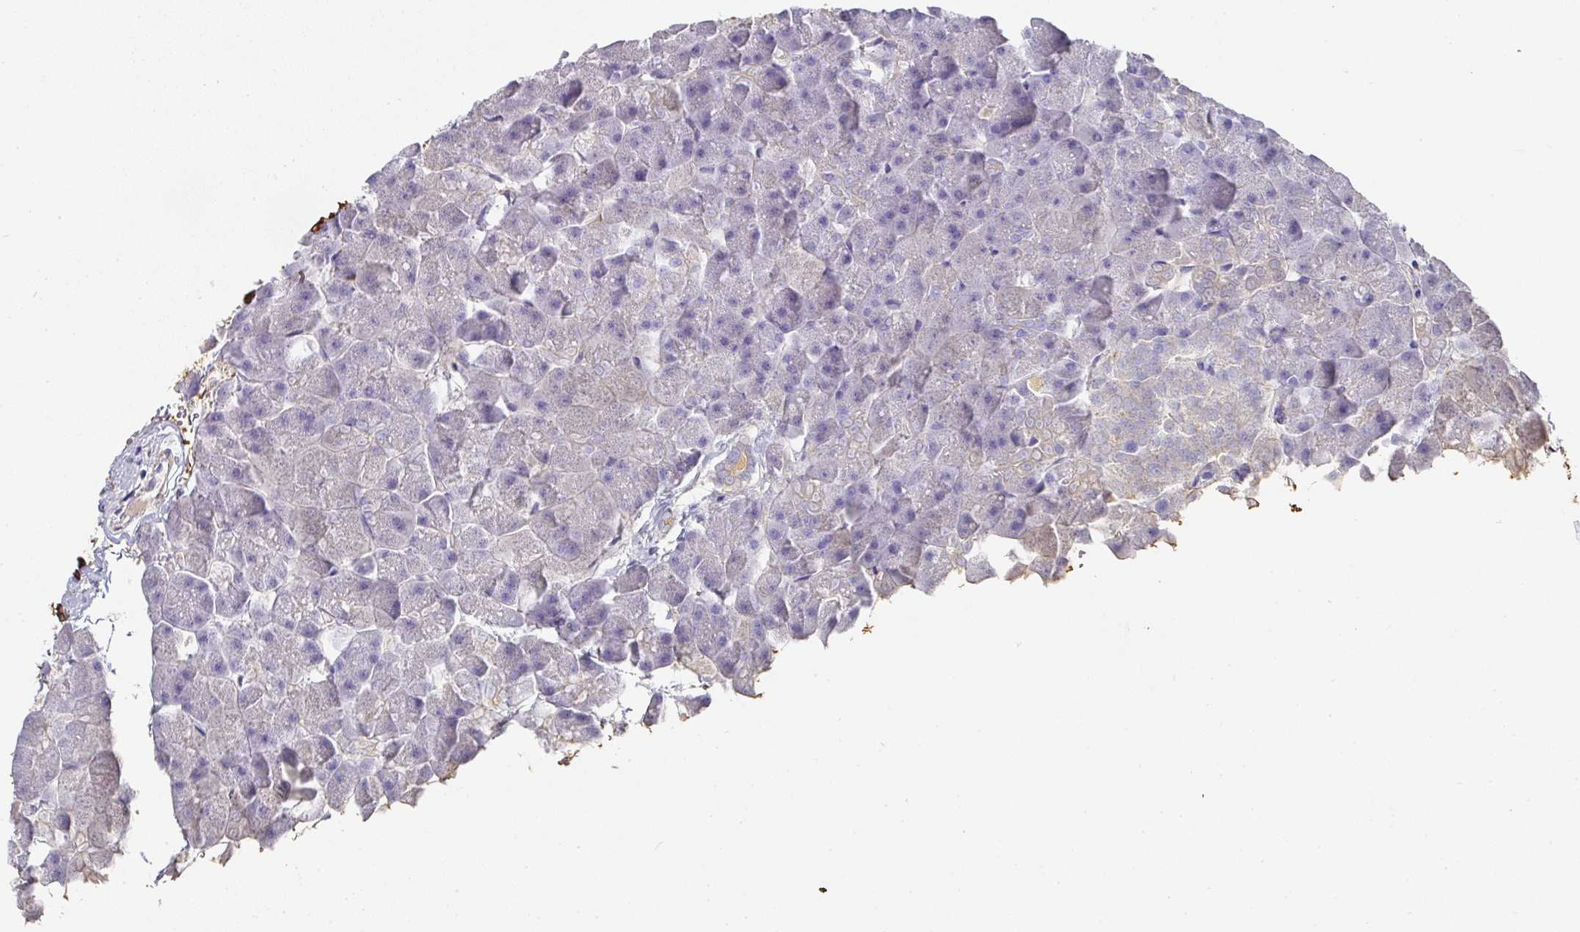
{"staining": {"intensity": "strong", "quantity": "<25%", "location": "cytoplasmic/membranous"}, "tissue": "pancreas", "cell_type": "Exocrine glandular cells", "image_type": "normal", "snomed": [{"axis": "morphology", "description": "Normal tissue, NOS"}, {"axis": "topography", "description": "Pancreas"}], "caption": "Unremarkable pancreas reveals strong cytoplasmic/membranous positivity in about <25% of exocrine glandular cells.", "gene": "ALB", "patient": {"sex": "male", "age": 35}}